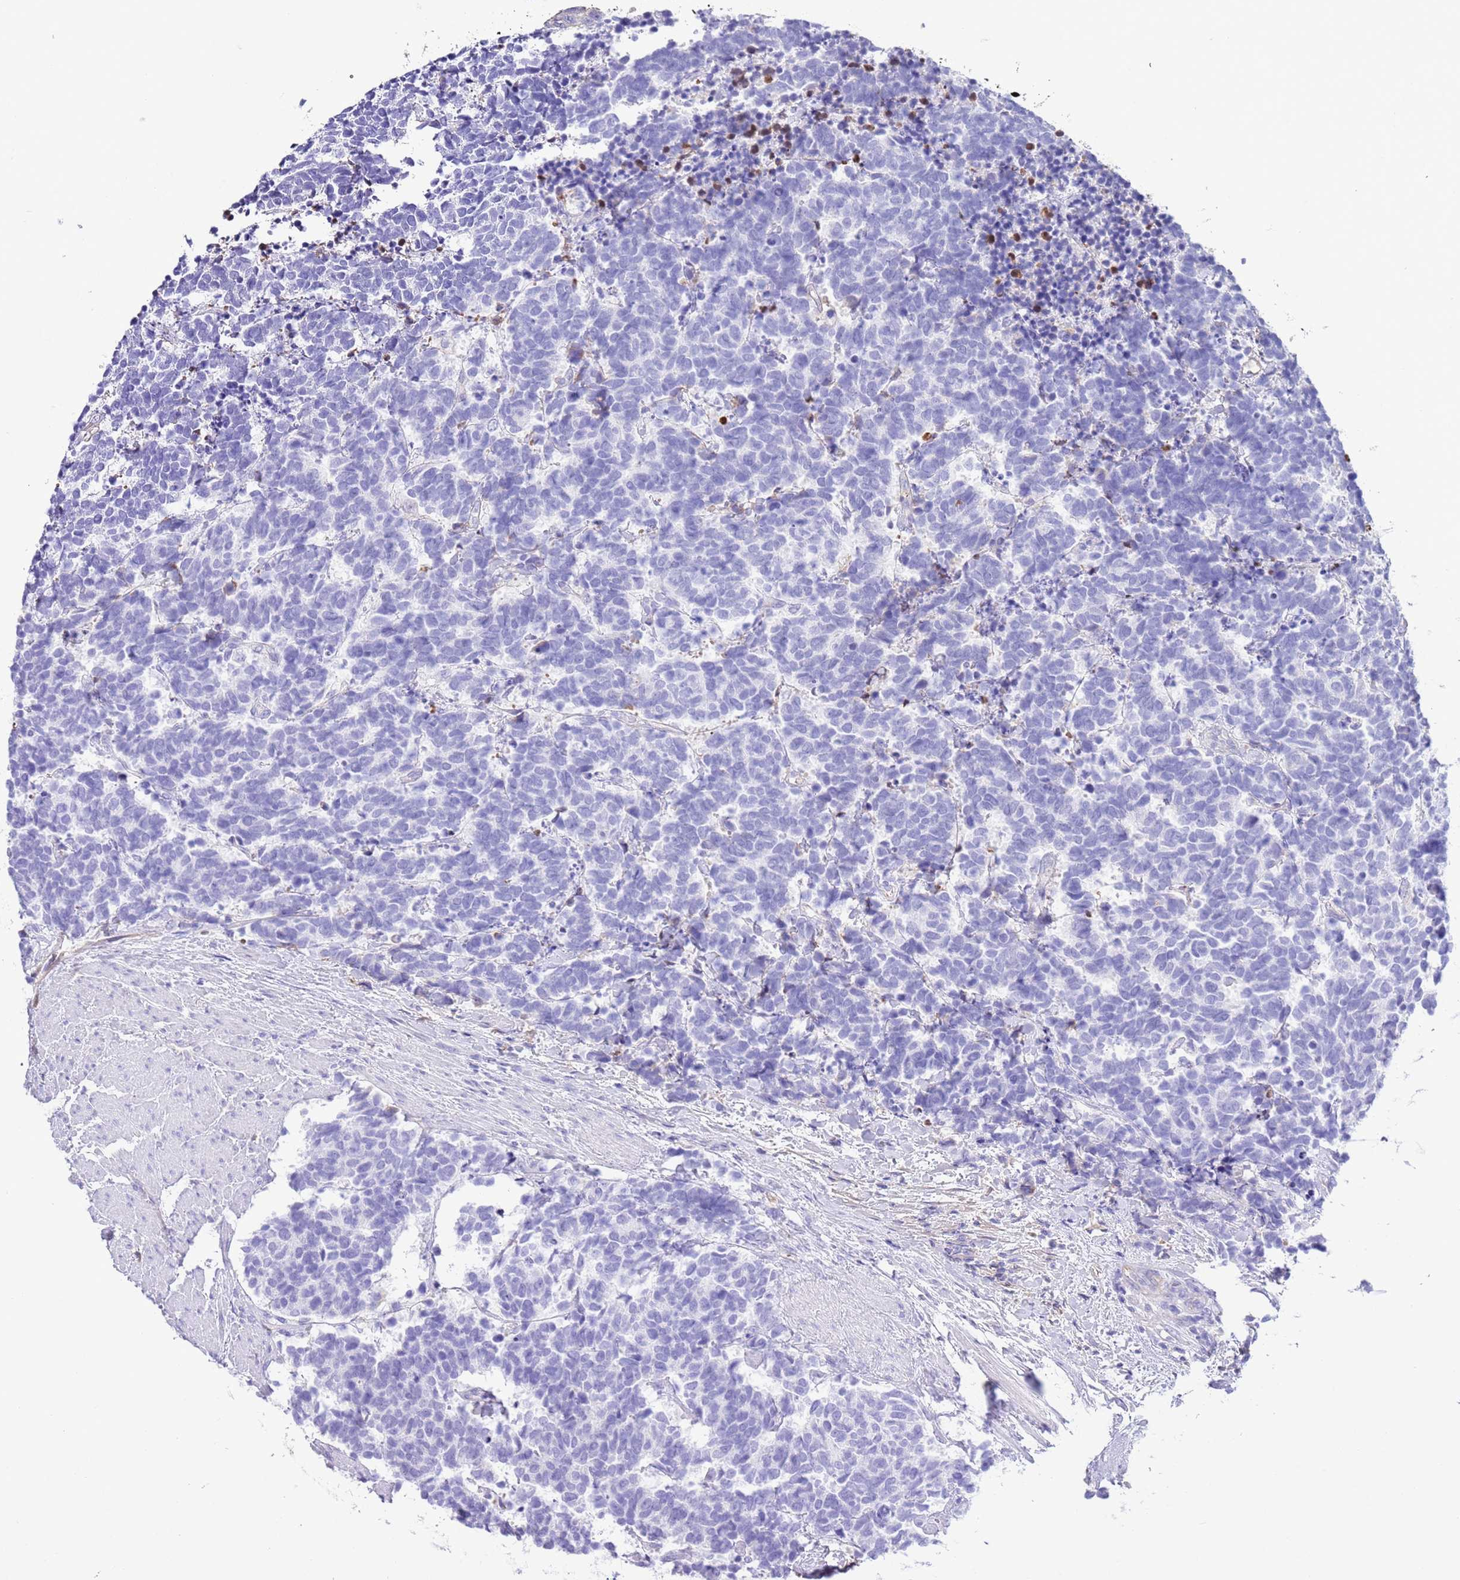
{"staining": {"intensity": "negative", "quantity": "none", "location": "none"}, "tissue": "carcinoid", "cell_type": "Tumor cells", "image_type": "cancer", "snomed": [{"axis": "morphology", "description": "Carcinoma, NOS"}, {"axis": "morphology", "description": "Carcinoid, malignant, NOS"}, {"axis": "topography", "description": "Prostate"}], "caption": "Immunohistochemistry (IHC) of malignant carcinoid displays no positivity in tumor cells.", "gene": "IGF1", "patient": {"sex": "male", "age": 57}}